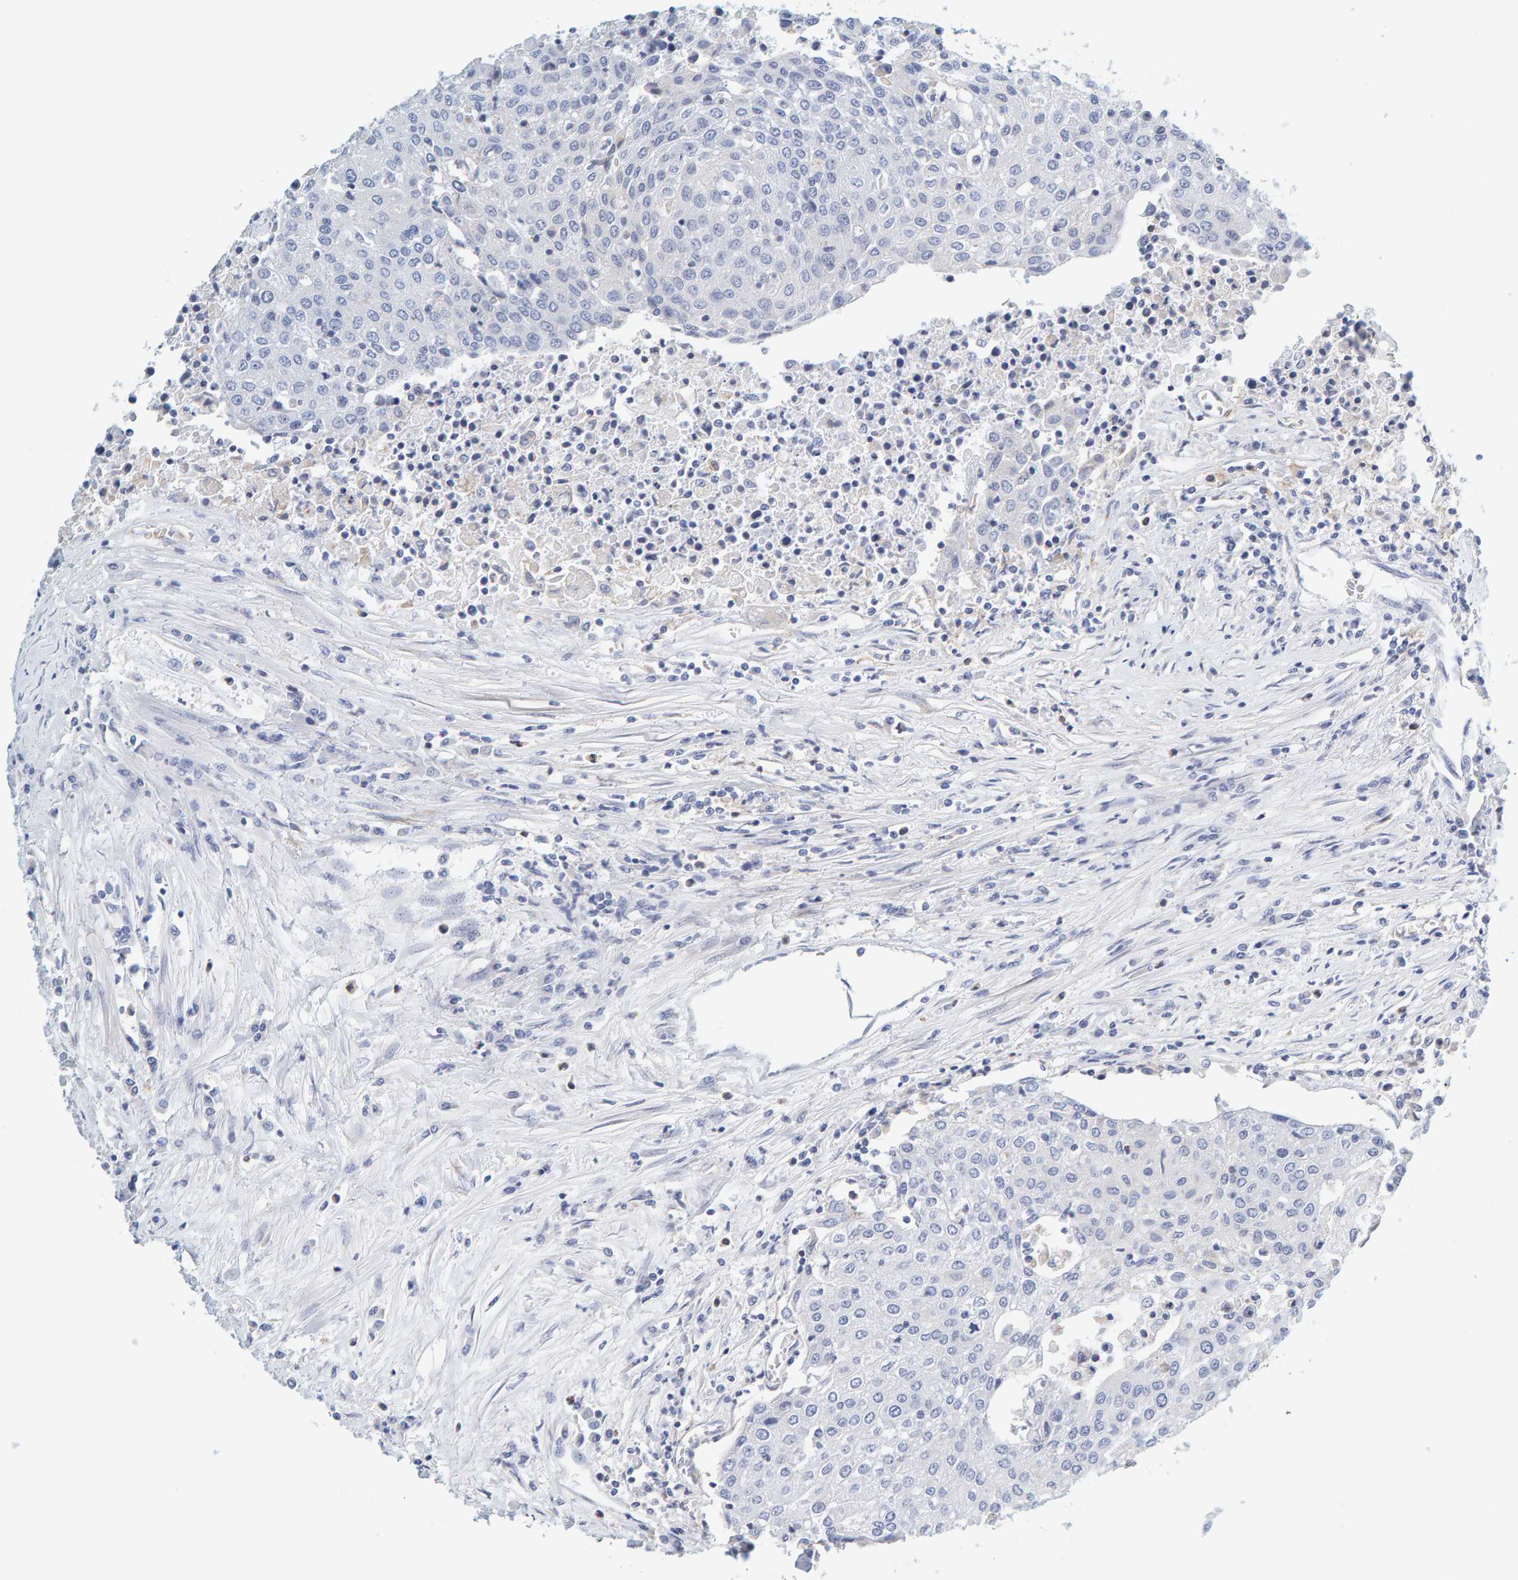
{"staining": {"intensity": "negative", "quantity": "none", "location": "none"}, "tissue": "urothelial cancer", "cell_type": "Tumor cells", "image_type": "cancer", "snomed": [{"axis": "morphology", "description": "Urothelial carcinoma, High grade"}, {"axis": "topography", "description": "Urinary bladder"}], "caption": "A histopathology image of urothelial carcinoma (high-grade) stained for a protein exhibits no brown staining in tumor cells.", "gene": "MOG", "patient": {"sex": "female", "age": 85}}